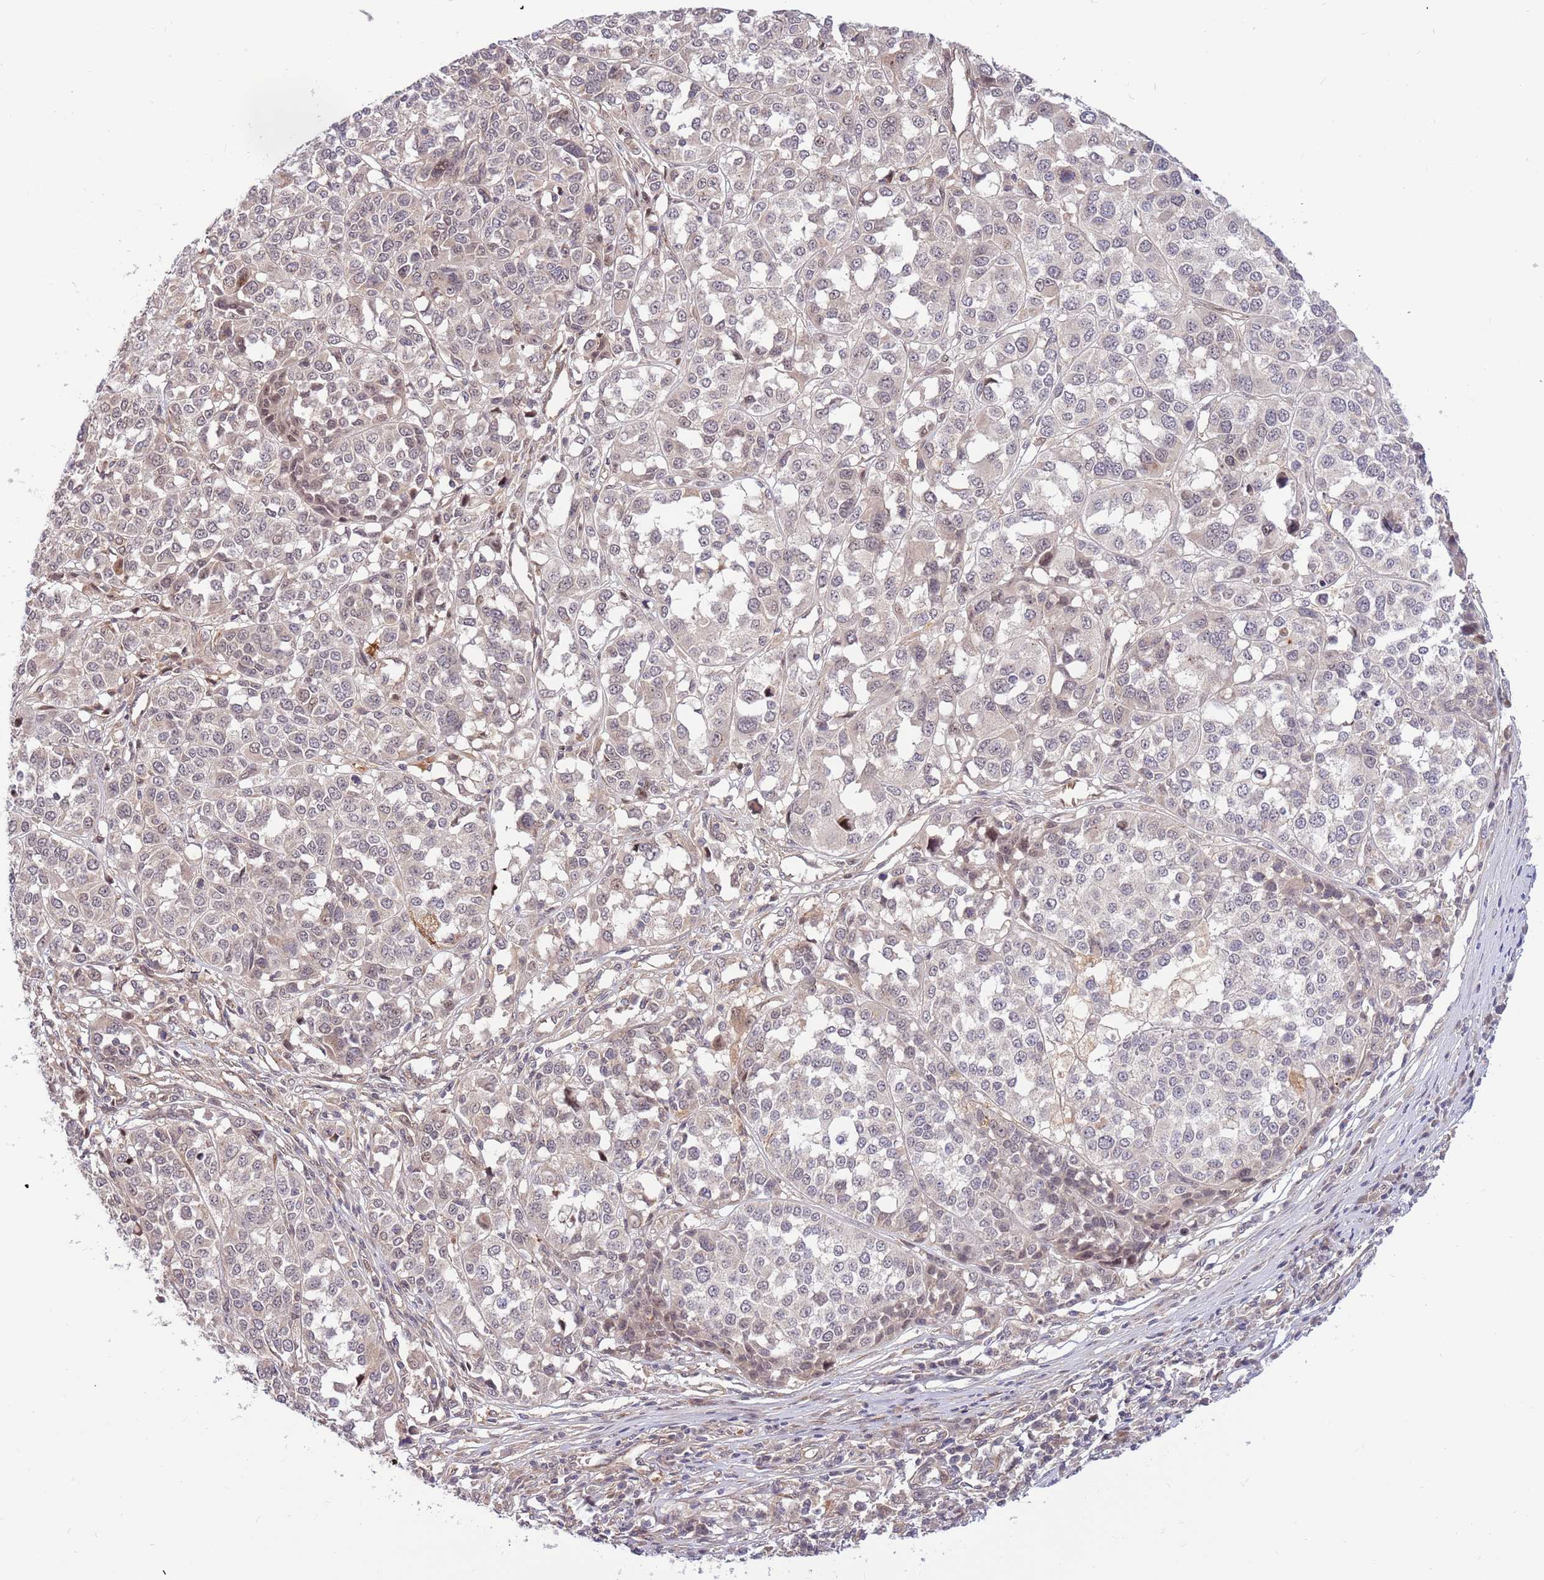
{"staining": {"intensity": "negative", "quantity": "none", "location": "none"}, "tissue": "melanoma", "cell_type": "Tumor cells", "image_type": "cancer", "snomed": [{"axis": "morphology", "description": "Malignant melanoma, Metastatic site"}, {"axis": "topography", "description": "Lymph node"}], "caption": "This is an immunohistochemistry image of malignant melanoma (metastatic site). There is no positivity in tumor cells.", "gene": "HAUS3", "patient": {"sex": "male", "age": 44}}